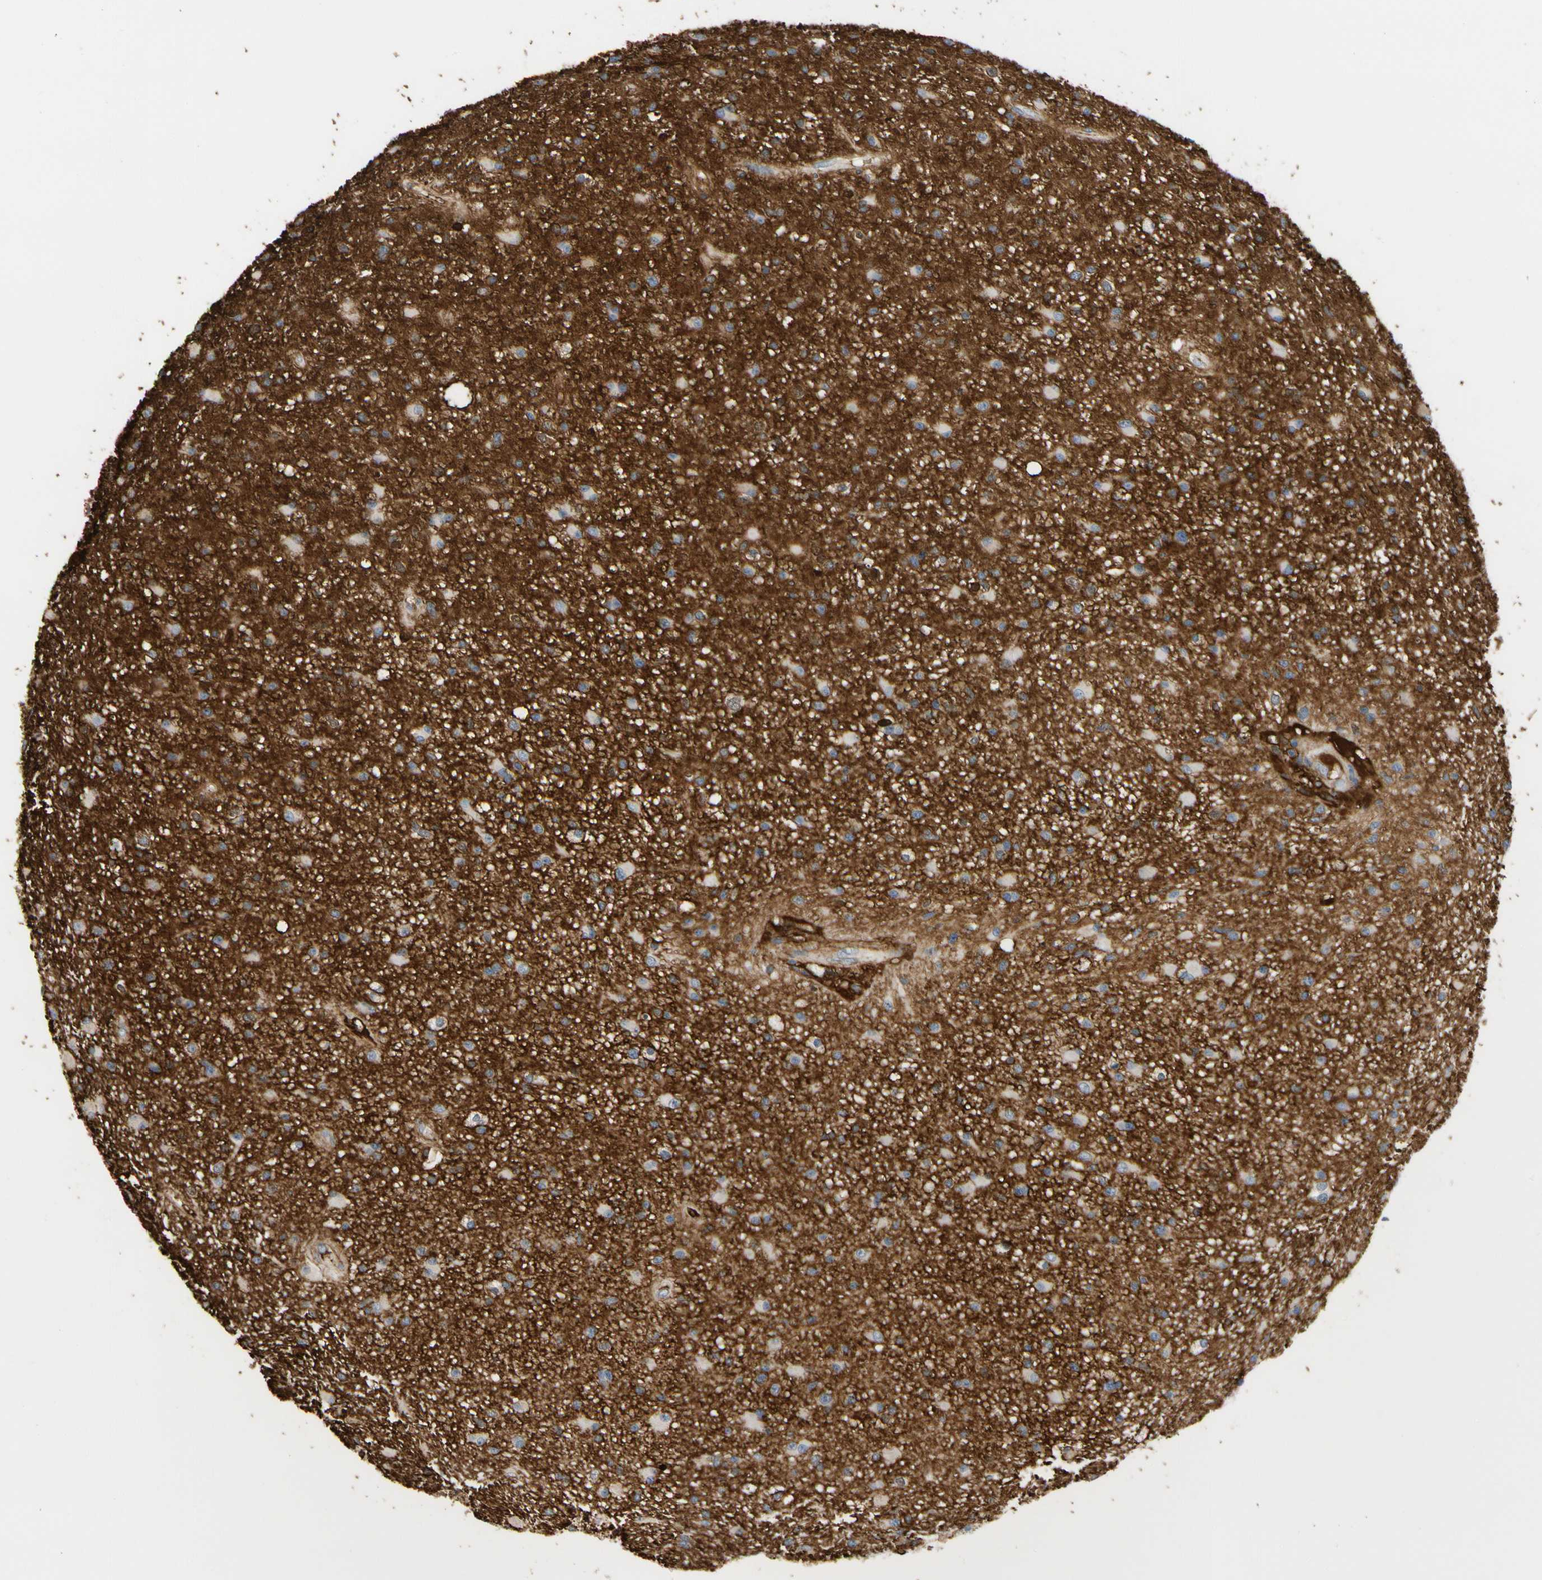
{"staining": {"intensity": "strong", "quantity": "25%-75%", "location": "cytoplasmic/membranous"}, "tissue": "glioma", "cell_type": "Tumor cells", "image_type": "cancer", "snomed": [{"axis": "morphology", "description": "Glioma, malignant, High grade"}, {"axis": "topography", "description": "Brain"}], "caption": "Immunohistochemical staining of malignant glioma (high-grade) reveals strong cytoplasmic/membranous protein positivity in about 25%-75% of tumor cells.", "gene": "FGB", "patient": {"sex": "male", "age": 33}}